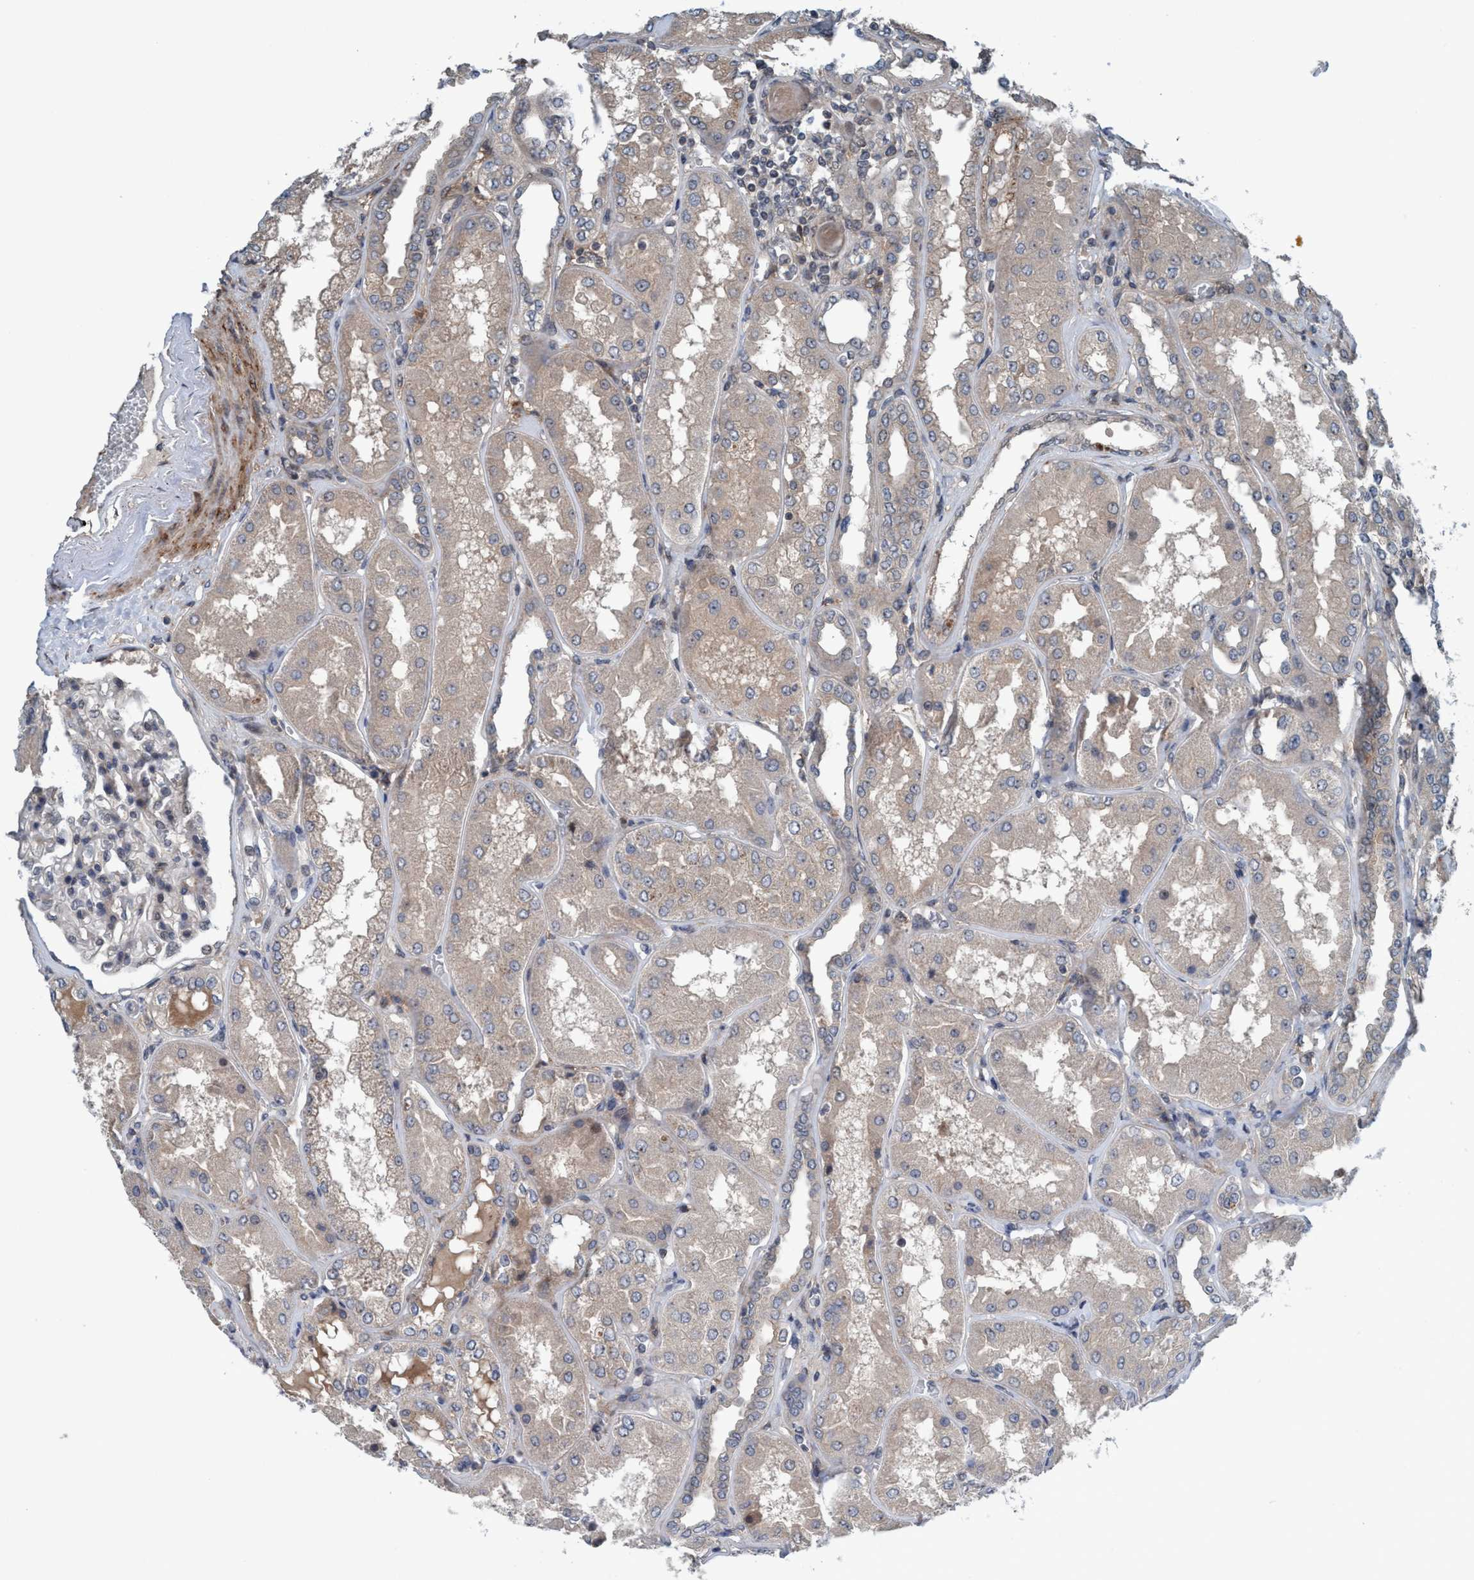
{"staining": {"intensity": "negative", "quantity": "none", "location": "none"}, "tissue": "kidney", "cell_type": "Cells in glomeruli", "image_type": "normal", "snomed": [{"axis": "morphology", "description": "Normal tissue, NOS"}, {"axis": "topography", "description": "Kidney"}], "caption": "Protein analysis of unremarkable kidney demonstrates no significant staining in cells in glomeruli. (DAB (3,3'-diaminobenzidine) immunohistochemistry with hematoxylin counter stain).", "gene": "NISCH", "patient": {"sex": "female", "age": 56}}